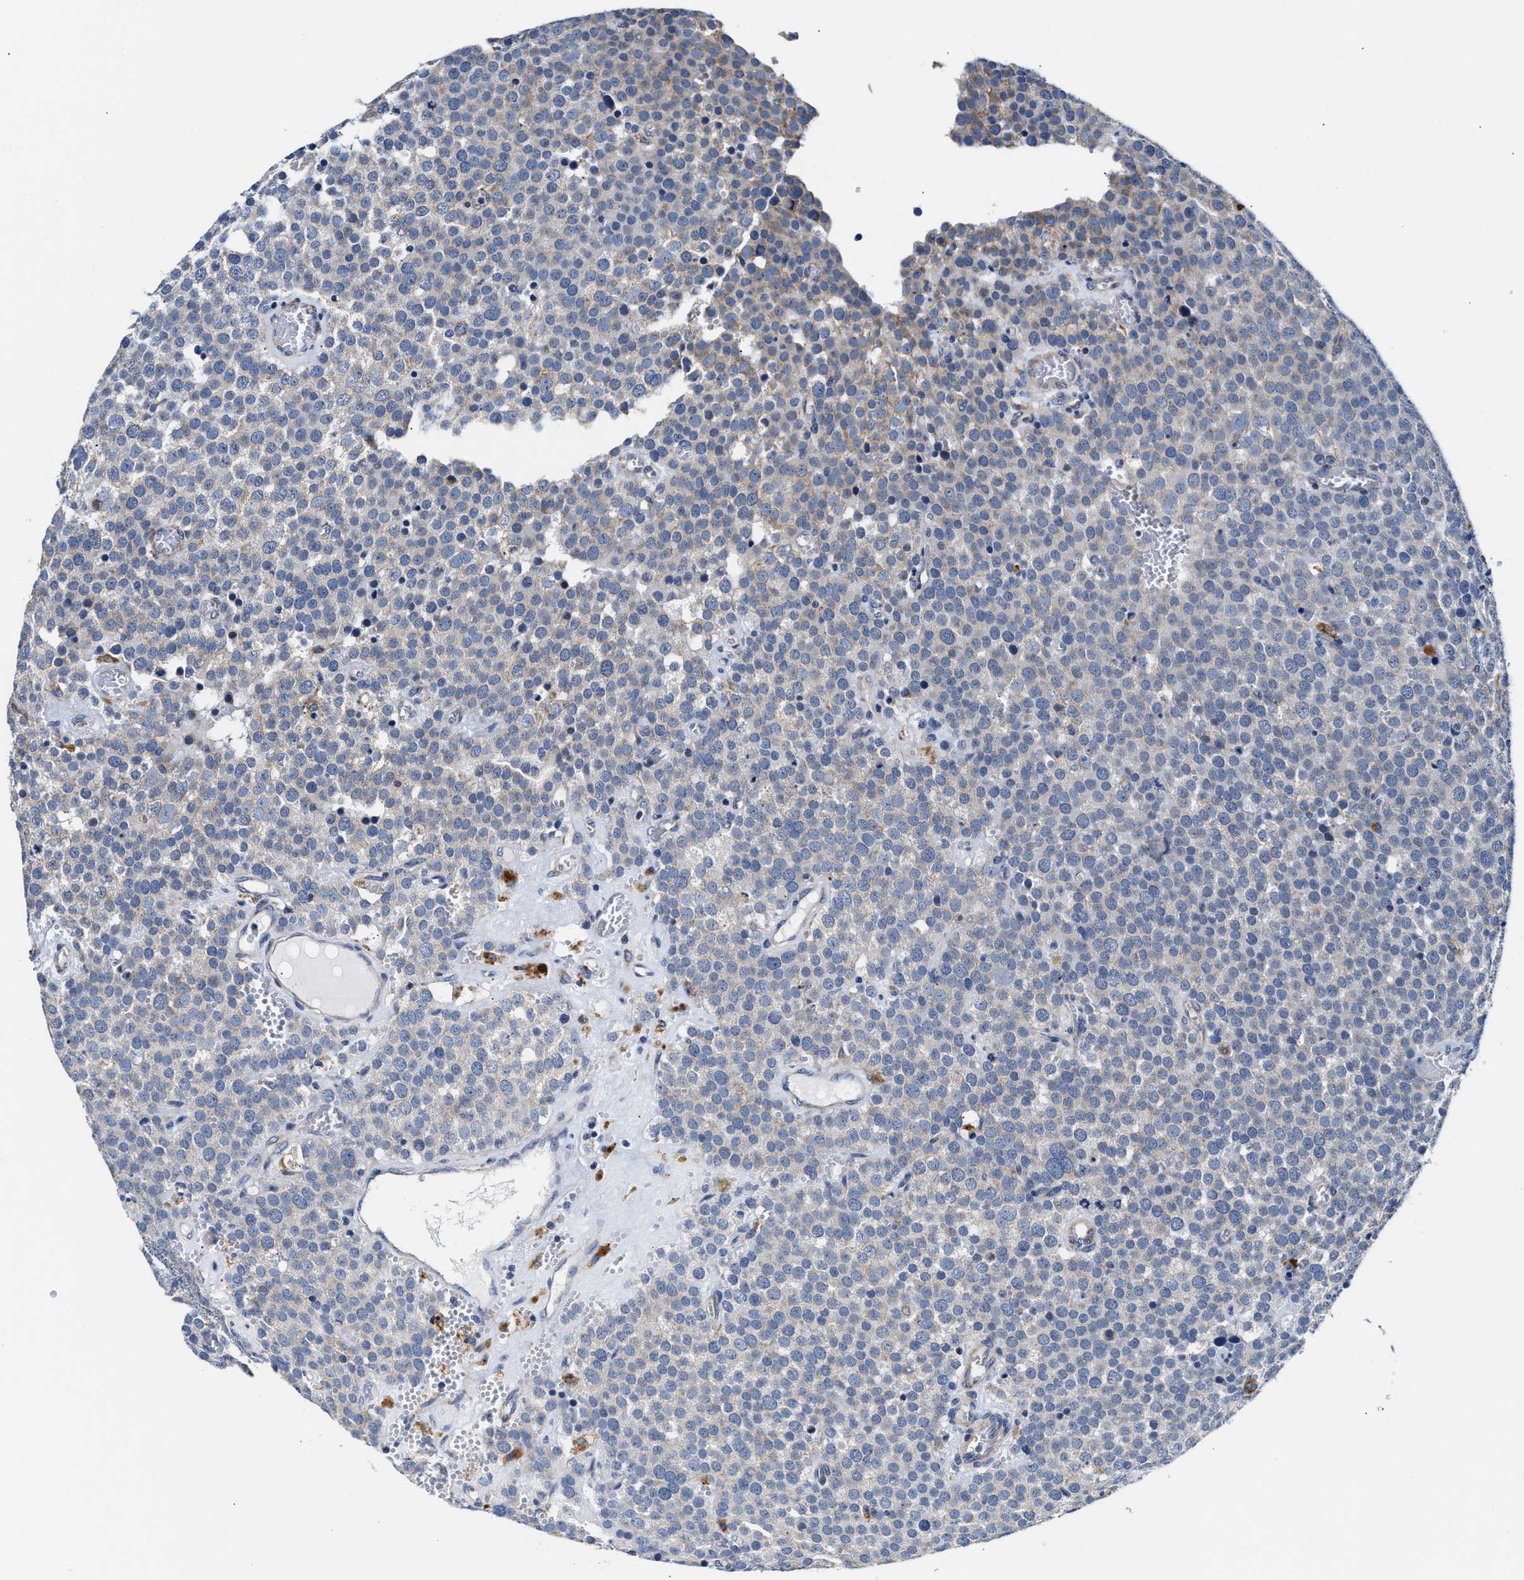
{"staining": {"intensity": "weak", "quantity": "<25%", "location": "cytoplasmic/membranous"}, "tissue": "testis cancer", "cell_type": "Tumor cells", "image_type": "cancer", "snomed": [{"axis": "morphology", "description": "Normal tissue, NOS"}, {"axis": "morphology", "description": "Seminoma, NOS"}, {"axis": "topography", "description": "Testis"}], "caption": "This image is of testis cancer stained with immunohistochemistry to label a protein in brown with the nuclei are counter-stained blue. There is no expression in tumor cells.", "gene": "ACADVL", "patient": {"sex": "male", "age": 71}}